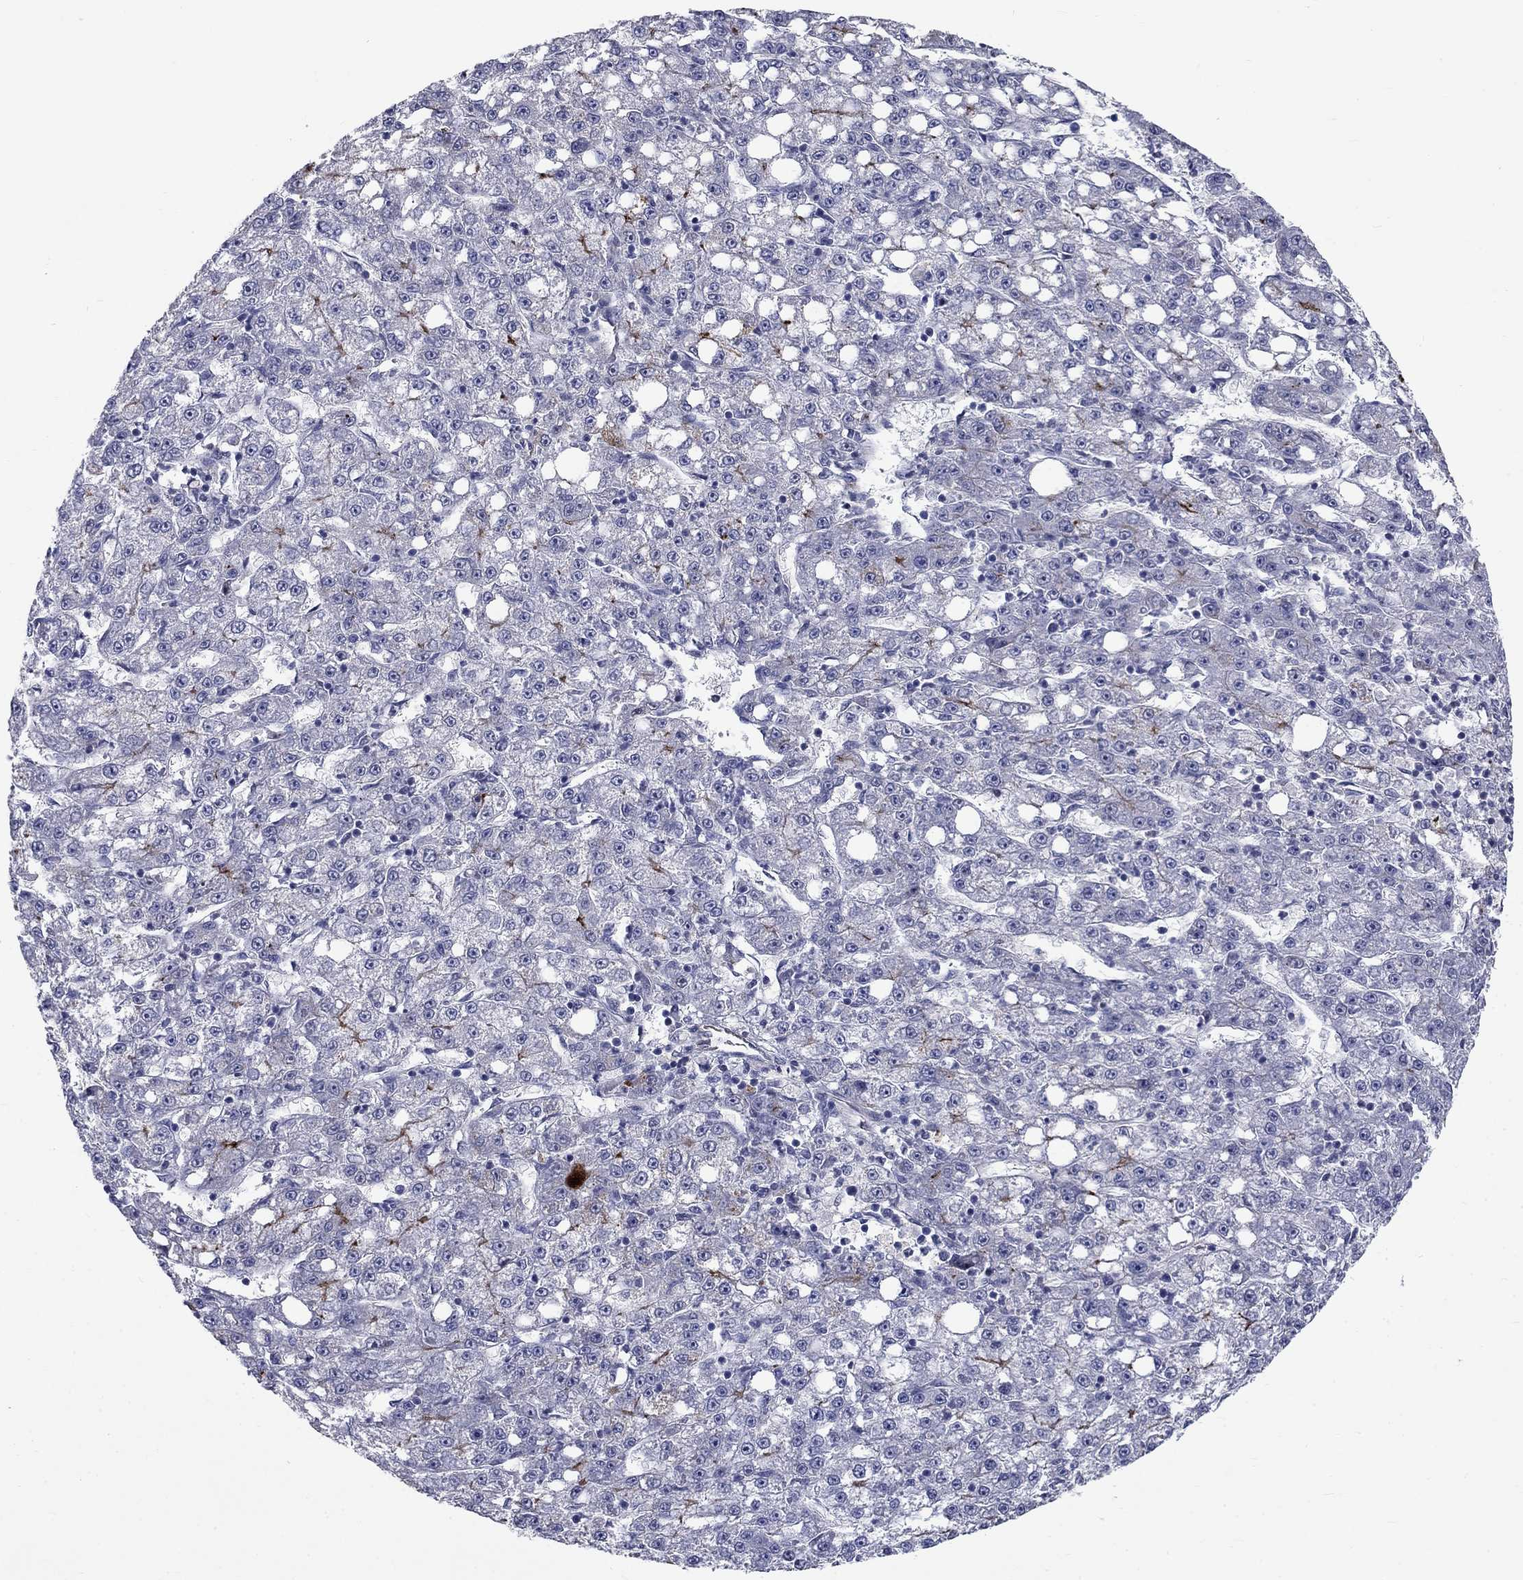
{"staining": {"intensity": "moderate", "quantity": "<25%", "location": "cytoplasmic/membranous"}, "tissue": "liver cancer", "cell_type": "Tumor cells", "image_type": "cancer", "snomed": [{"axis": "morphology", "description": "Carcinoma, Hepatocellular, NOS"}, {"axis": "topography", "description": "Liver"}], "caption": "Immunohistochemical staining of human liver hepatocellular carcinoma demonstrates moderate cytoplasmic/membranous protein positivity in about <25% of tumor cells.", "gene": "SLC1A1", "patient": {"sex": "female", "age": 65}}